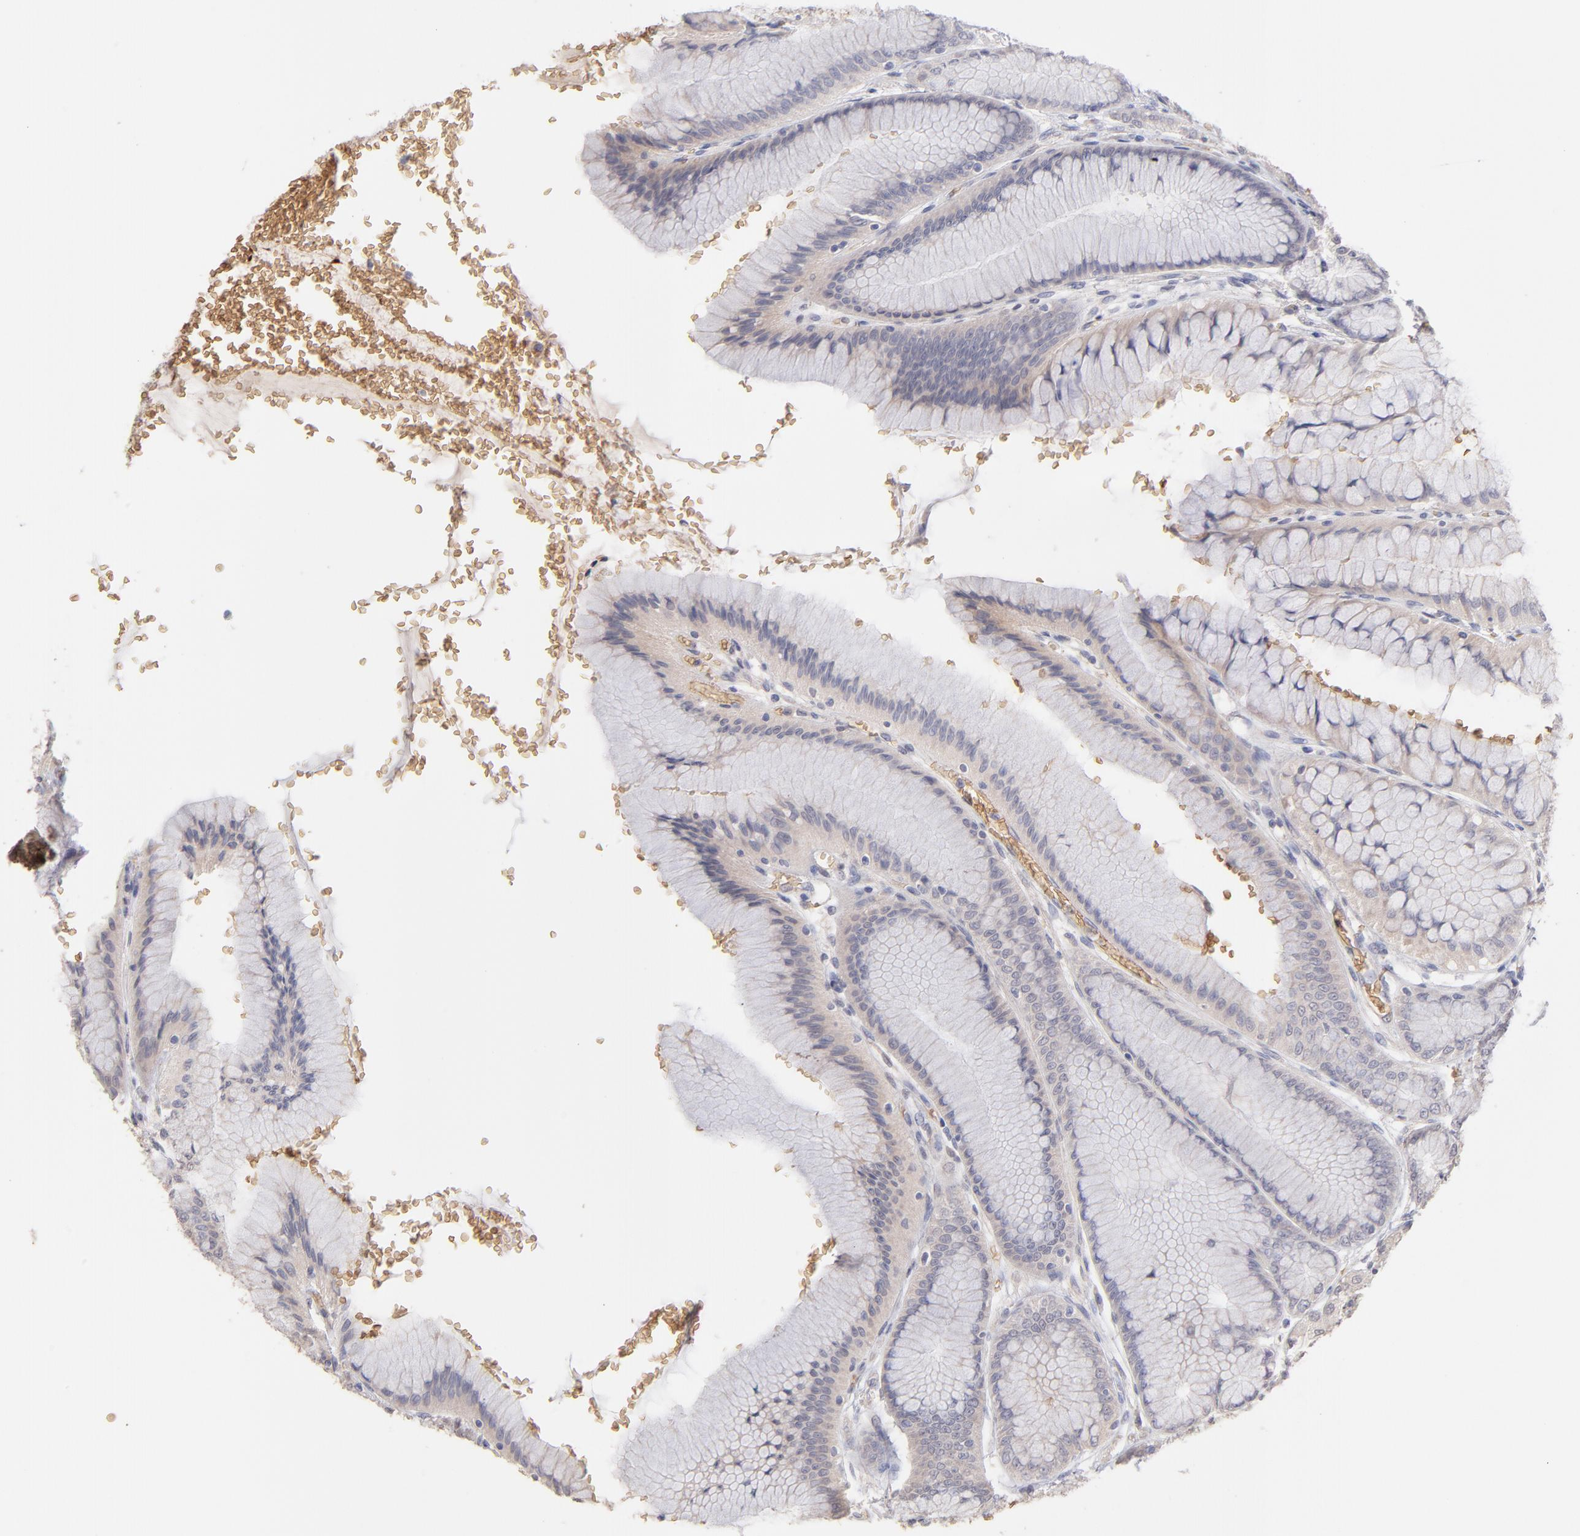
{"staining": {"intensity": "weak", "quantity": ">75%", "location": "cytoplasmic/membranous"}, "tissue": "stomach", "cell_type": "Glandular cells", "image_type": "normal", "snomed": [{"axis": "morphology", "description": "Normal tissue, NOS"}, {"axis": "morphology", "description": "Adenocarcinoma, NOS"}, {"axis": "topography", "description": "Stomach"}, {"axis": "topography", "description": "Stomach, lower"}], "caption": "Benign stomach shows weak cytoplasmic/membranous positivity in about >75% of glandular cells (Brightfield microscopy of DAB IHC at high magnification)..", "gene": "F13B", "patient": {"sex": "female", "age": 65}}